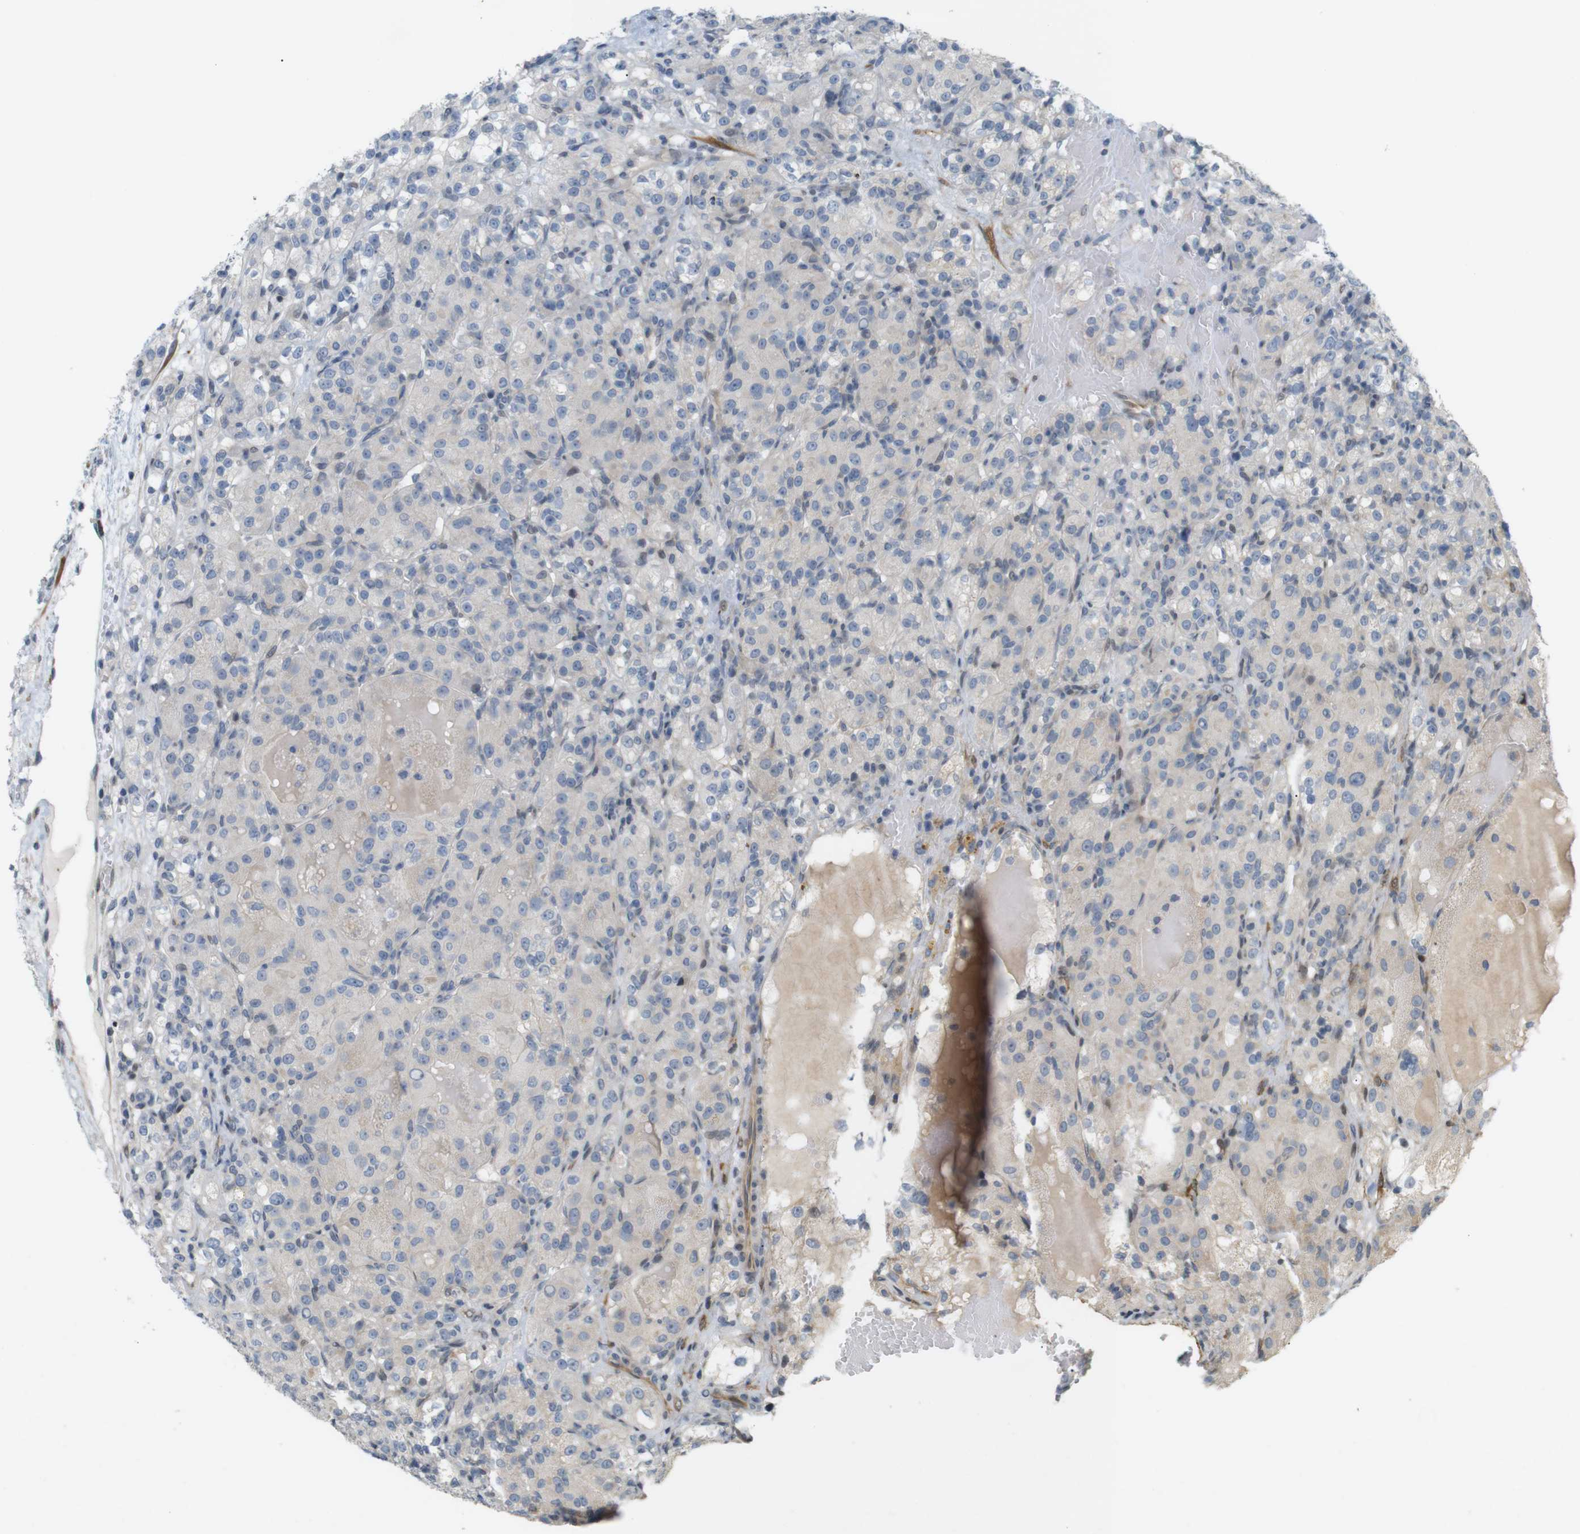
{"staining": {"intensity": "negative", "quantity": "none", "location": "none"}, "tissue": "renal cancer", "cell_type": "Tumor cells", "image_type": "cancer", "snomed": [{"axis": "morphology", "description": "Normal tissue, NOS"}, {"axis": "morphology", "description": "Adenocarcinoma, NOS"}, {"axis": "topography", "description": "Kidney"}], "caption": "DAB (3,3'-diaminobenzidine) immunohistochemical staining of renal cancer (adenocarcinoma) shows no significant expression in tumor cells. The staining is performed using DAB (3,3'-diaminobenzidine) brown chromogen with nuclei counter-stained in using hematoxylin.", "gene": "PPP1R14A", "patient": {"sex": "male", "age": 61}}